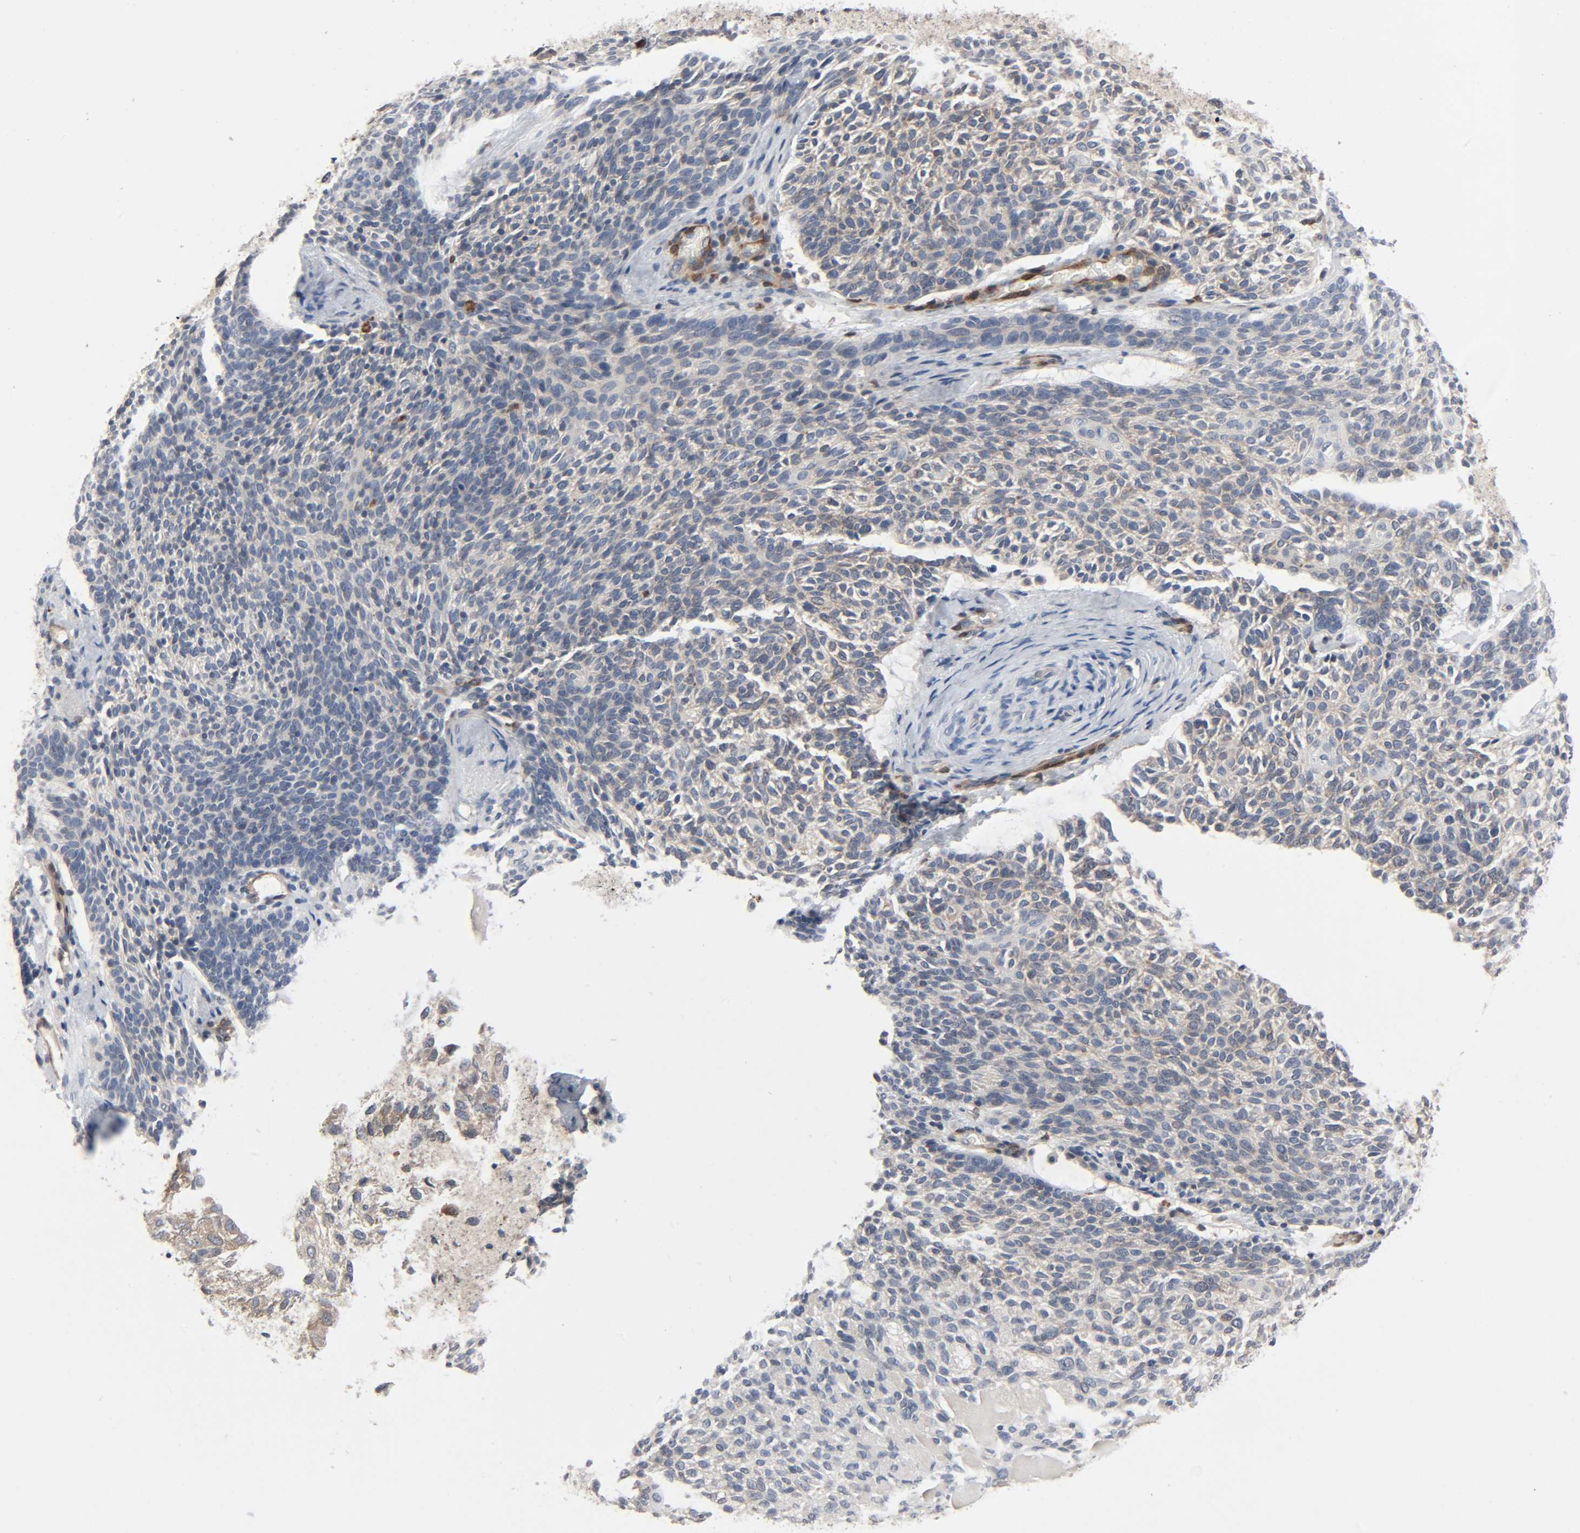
{"staining": {"intensity": "weak", "quantity": "25%-75%", "location": "cytoplasmic/membranous"}, "tissue": "skin cancer", "cell_type": "Tumor cells", "image_type": "cancer", "snomed": [{"axis": "morphology", "description": "Normal tissue, NOS"}, {"axis": "morphology", "description": "Basal cell carcinoma"}, {"axis": "topography", "description": "Skin"}], "caption": "Basal cell carcinoma (skin) was stained to show a protein in brown. There is low levels of weak cytoplasmic/membranous expression in about 25%-75% of tumor cells.", "gene": "PTK2", "patient": {"sex": "female", "age": 70}}